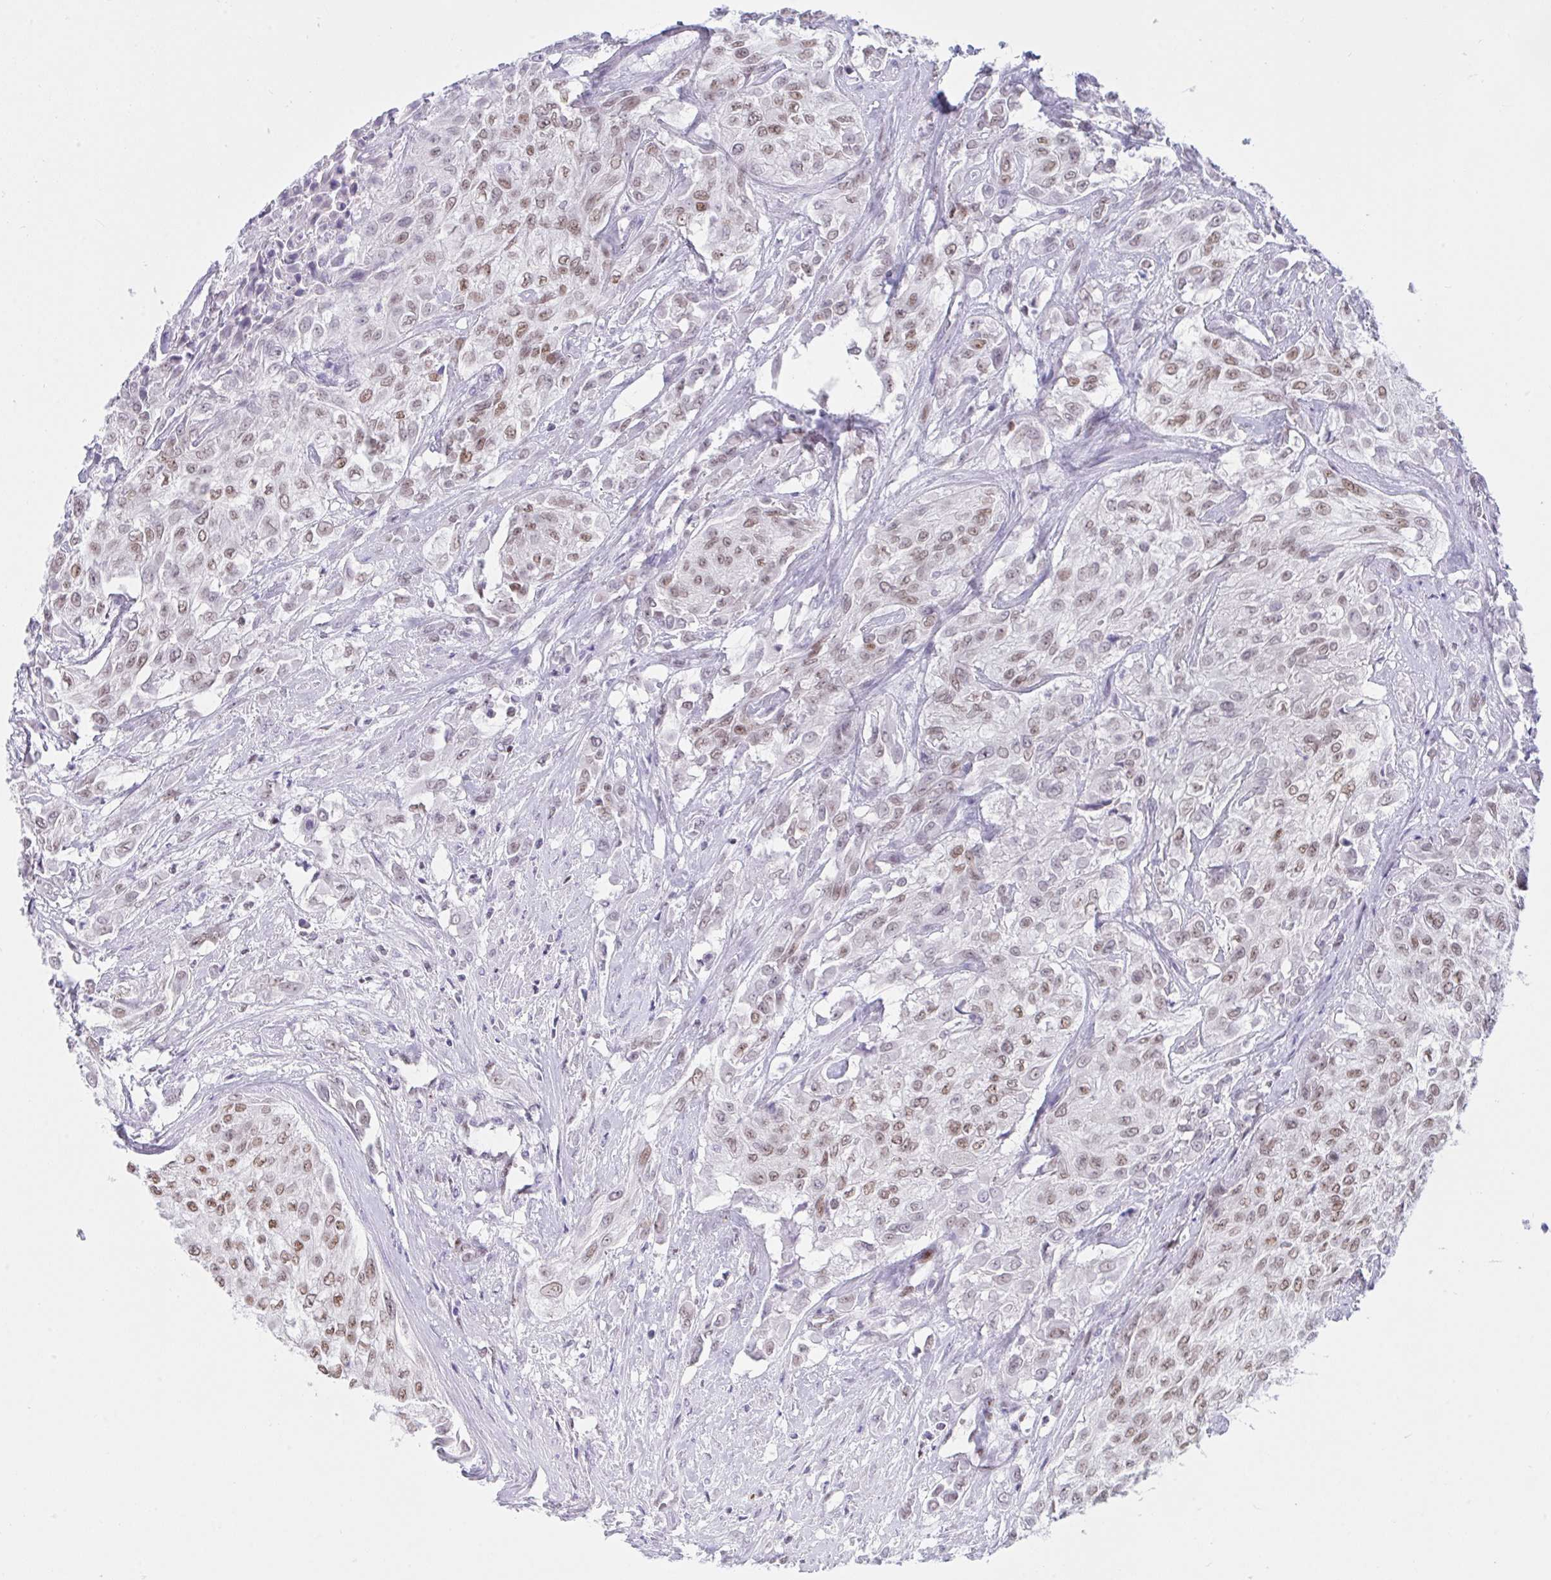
{"staining": {"intensity": "moderate", "quantity": ">75%", "location": "nuclear"}, "tissue": "urothelial cancer", "cell_type": "Tumor cells", "image_type": "cancer", "snomed": [{"axis": "morphology", "description": "Urothelial carcinoma, High grade"}, {"axis": "topography", "description": "Urinary bladder"}], "caption": "Urothelial cancer stained with a brown dye shows moderate nuclear positive staining in approximately >75% of tumor cells.", "gene": "IKZF2", "patient": {"sex": "male", "age": 57}}